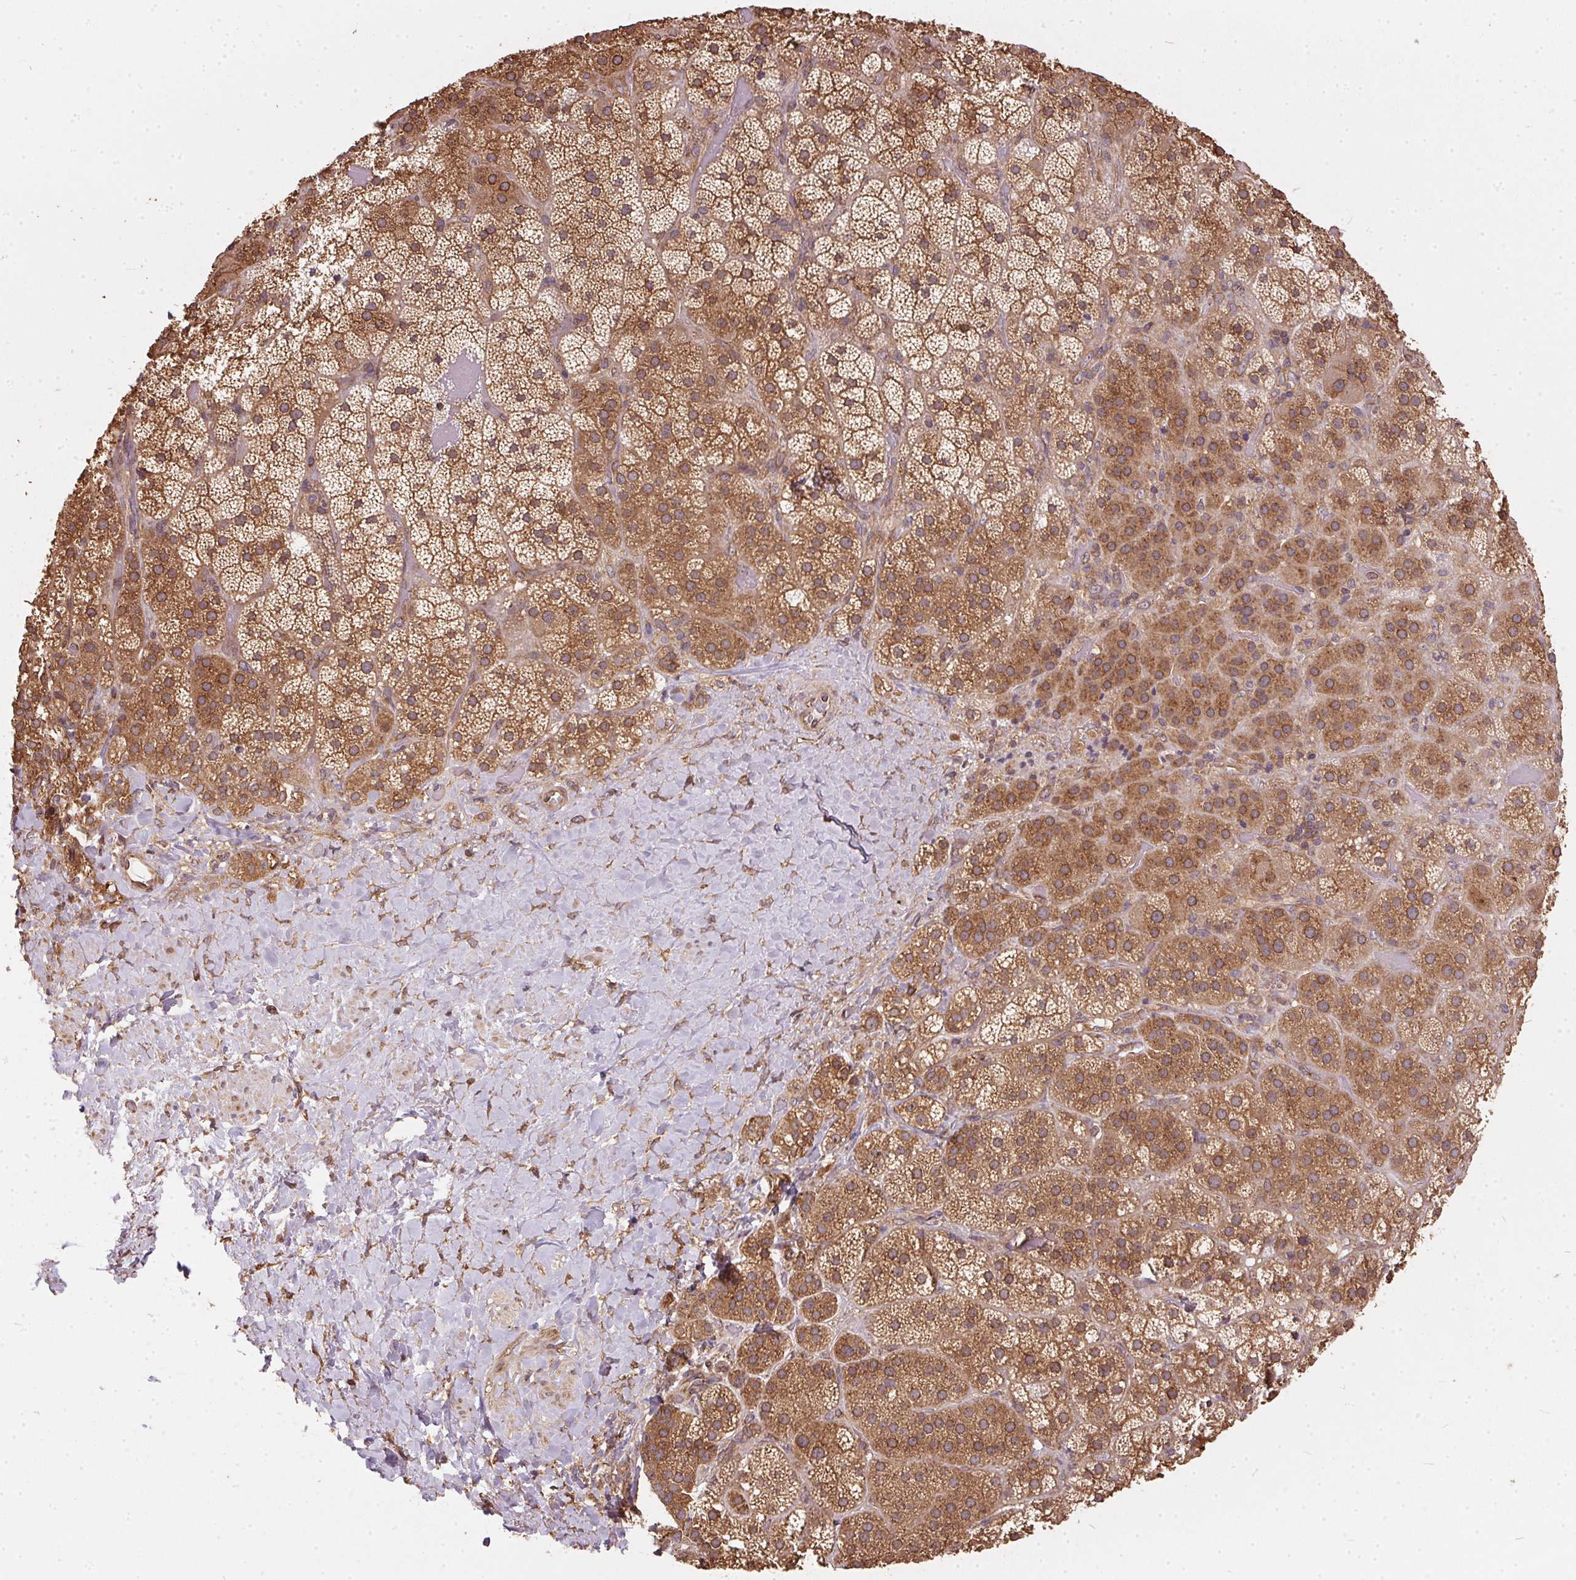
{"staining": {"intensity": "moderate", "quantity": ">75%", "location": "cytoplasmic/membranous"}, "tissue": "adrenal gland", "cell_type": "Glandular cells", "image_type": "normal", "snomed": [{"axis": "morphology", "description": "Normal tissue, NOS"}, {"axis": "topography", "description": "Adrenal gland"}], "caption": "Adrenal gland stained with immunohistochemistry displays moderate cytoplasmic/membranous staining in approximately >75% of glandular cells.", "gene": "EIF2S1", "patient": {"sex": "male", "age": 57}}